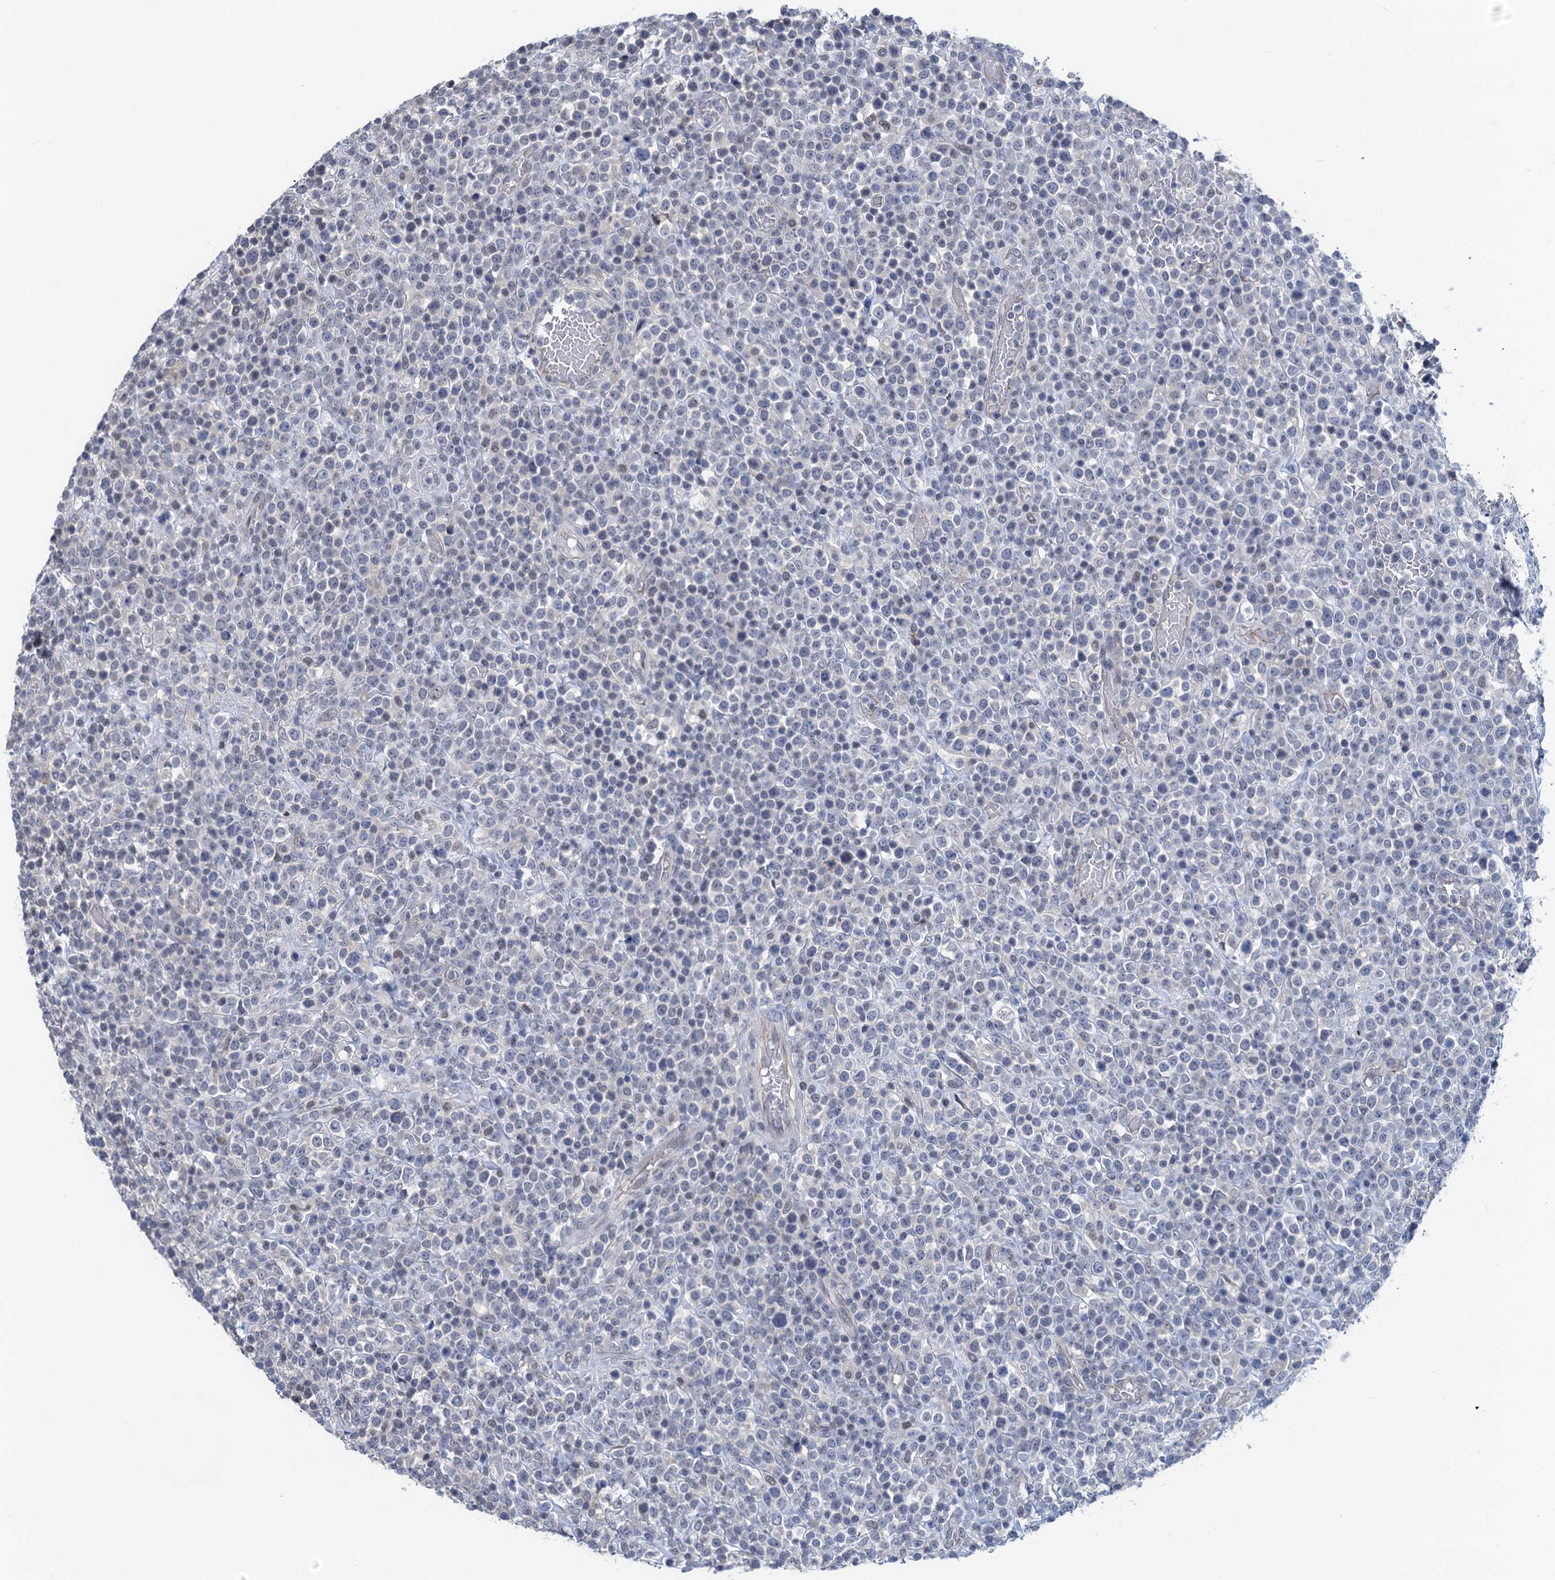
{"staining": {"intensity": "negative", "quantity": "none", "location": "none"}, "tissue": "lymphoma", "cell_type": "Tumor cells", "image_type": "cancer", "snomed": [{"axis": "morphology", "description": "Malignant lymphoma, non-Hodgkin's type, High grade"}, {"axis": "topography", "description": "Colon"}], "caption": "A high-resolution micrograph shows IHC staining of lymphoma, which displays no significant positivity in tumor cells. The staining is performed using DAB (3,3'-diaminobenzidine) brown chromogen with nuclei counter-stained in using hematoxylin.", "gene": "RTKN2", "patient": {"sex": "female", "age": 53}}